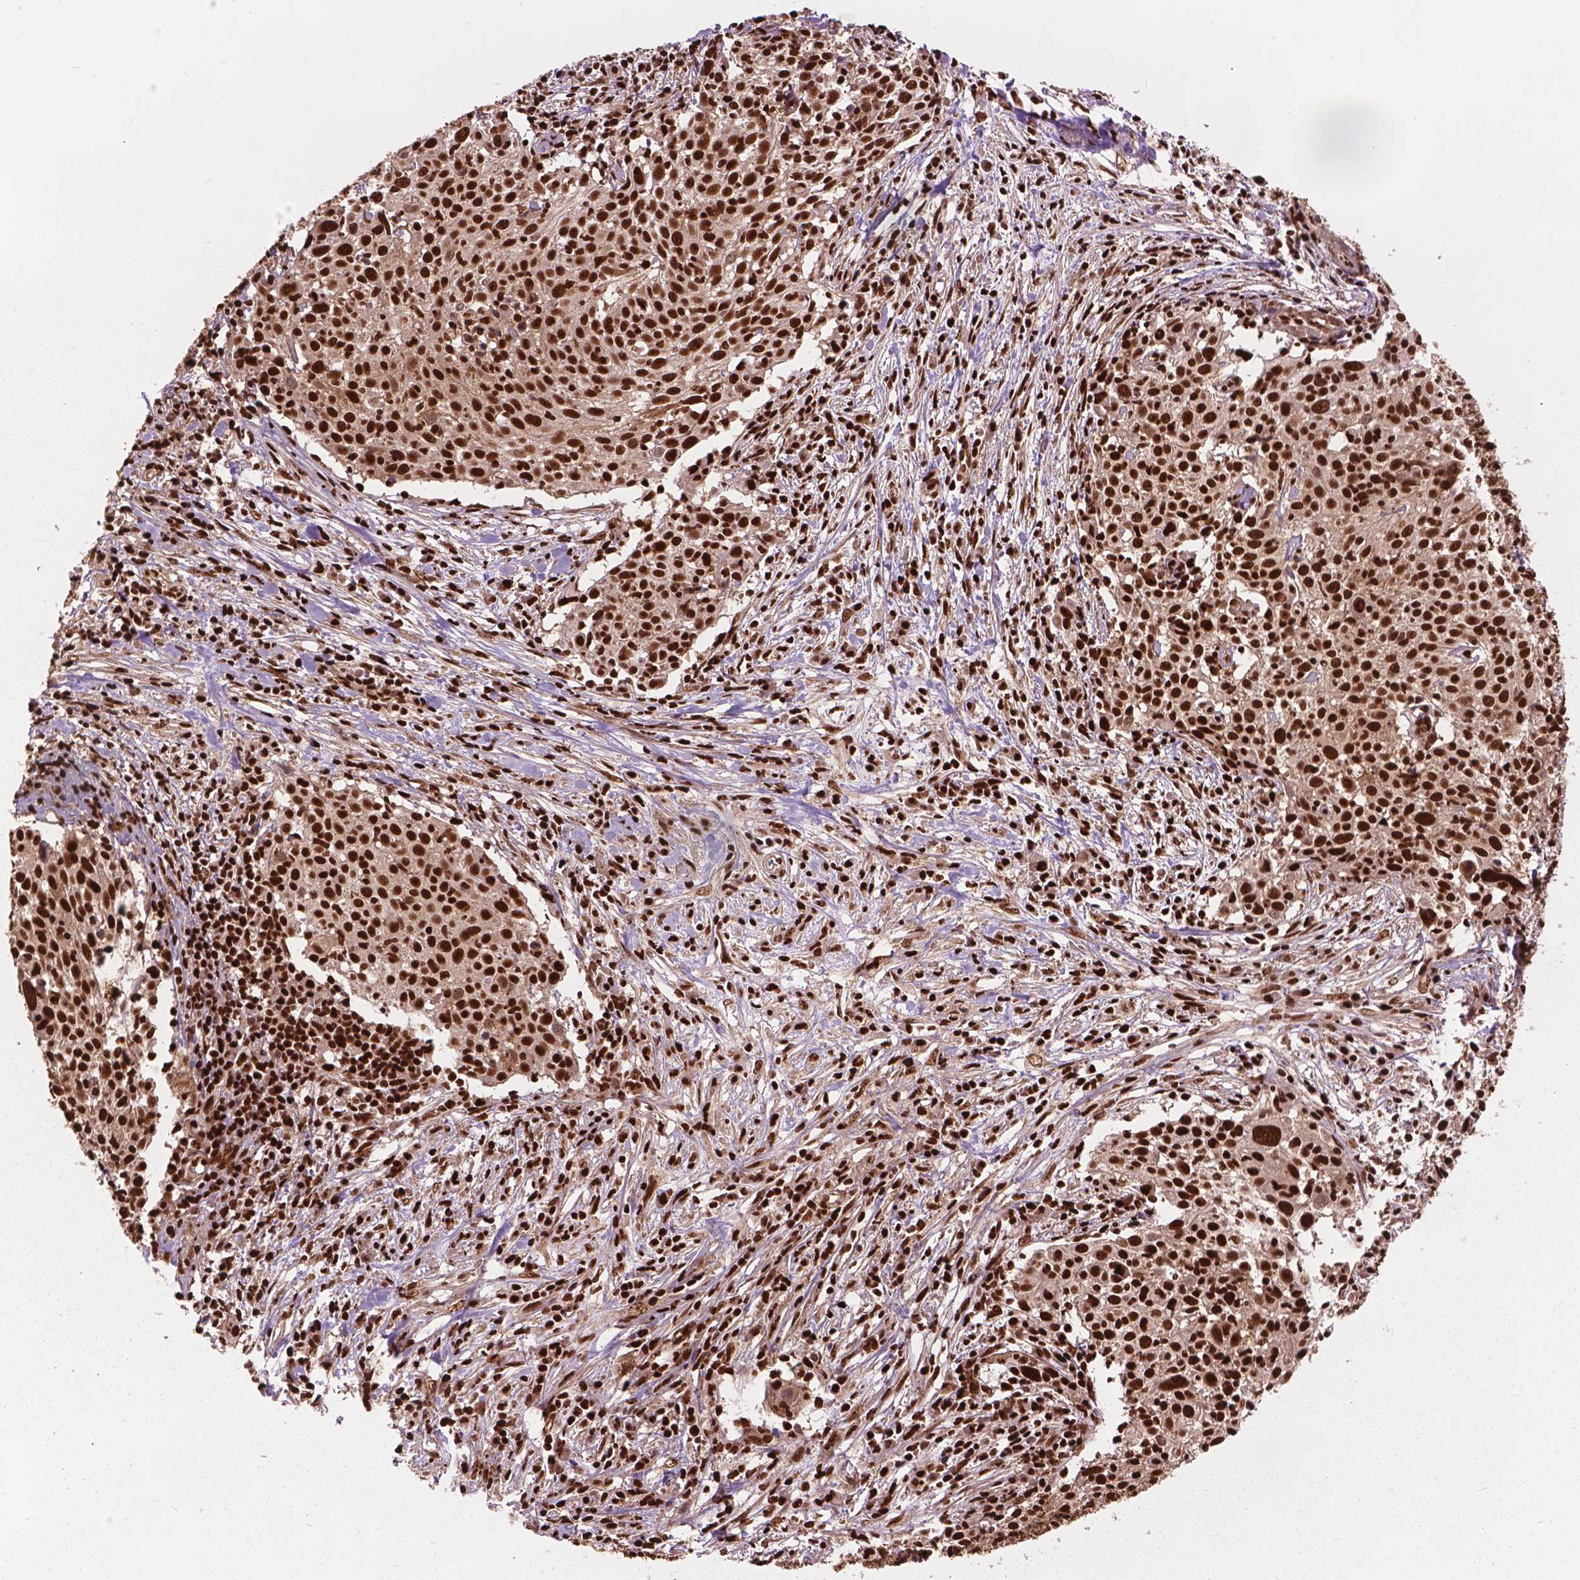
{"staining": {"intensity": "strong", "quantity": ">75%", "location": "nuclear"}, "tissue": "cervical cancer", "cell_type": "Tumor cells", "image_type": "cancer", "snomed": [{"axis": "morphology", "description": "Squamous cell carcinoma, NOS"}, {"axis": "topography", "description": "Cervix"}], "caption": "The immunohistochemical stain labels strong nuclear staining in tumor cells of cervical squamous cell carcinoma tissue.", "gene": "ANP32B", "patient": {"sex": "female", "age": 39}}